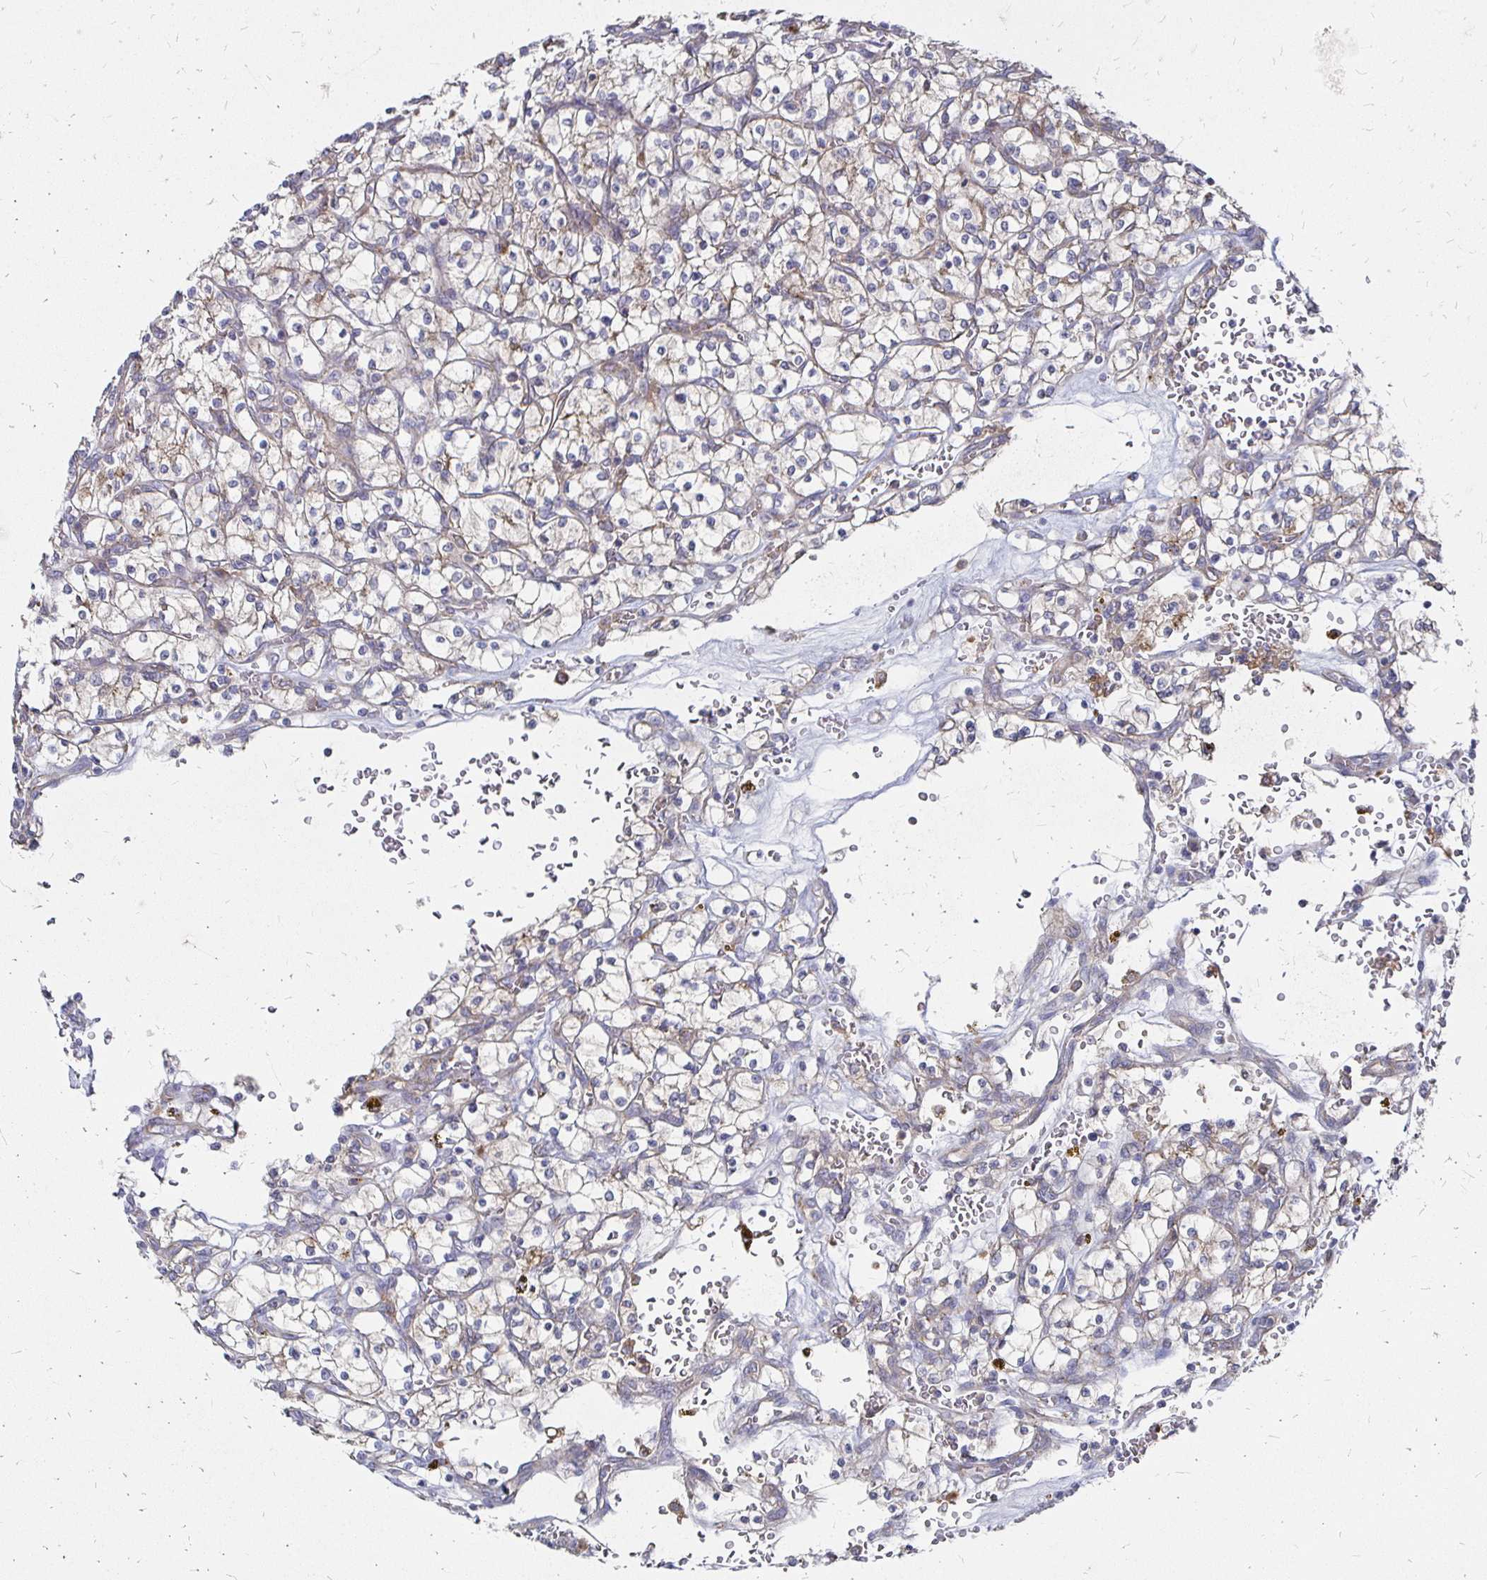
{"staining": {"intensity": "weak", "quantity": "<25%", "location": "cytoplasmic/membranous"}, "tissue": "renal cancer", "cell_type": "Tumor cells", "image_type": "cancer", "snomed": [{"axis": "morphology", "description": "Adenocarcinoma, NOS"}, {"axis": "topography", "description": "Kidney"}], "caption": "An immunohistochemistry (IHC) micrograph of renal adenocarcinoma is shown. There is no staining in tumor cells of renal adenocarcinoma.", "gene": "NCSTN", "patient": {"sex": "female", "age": 64}}